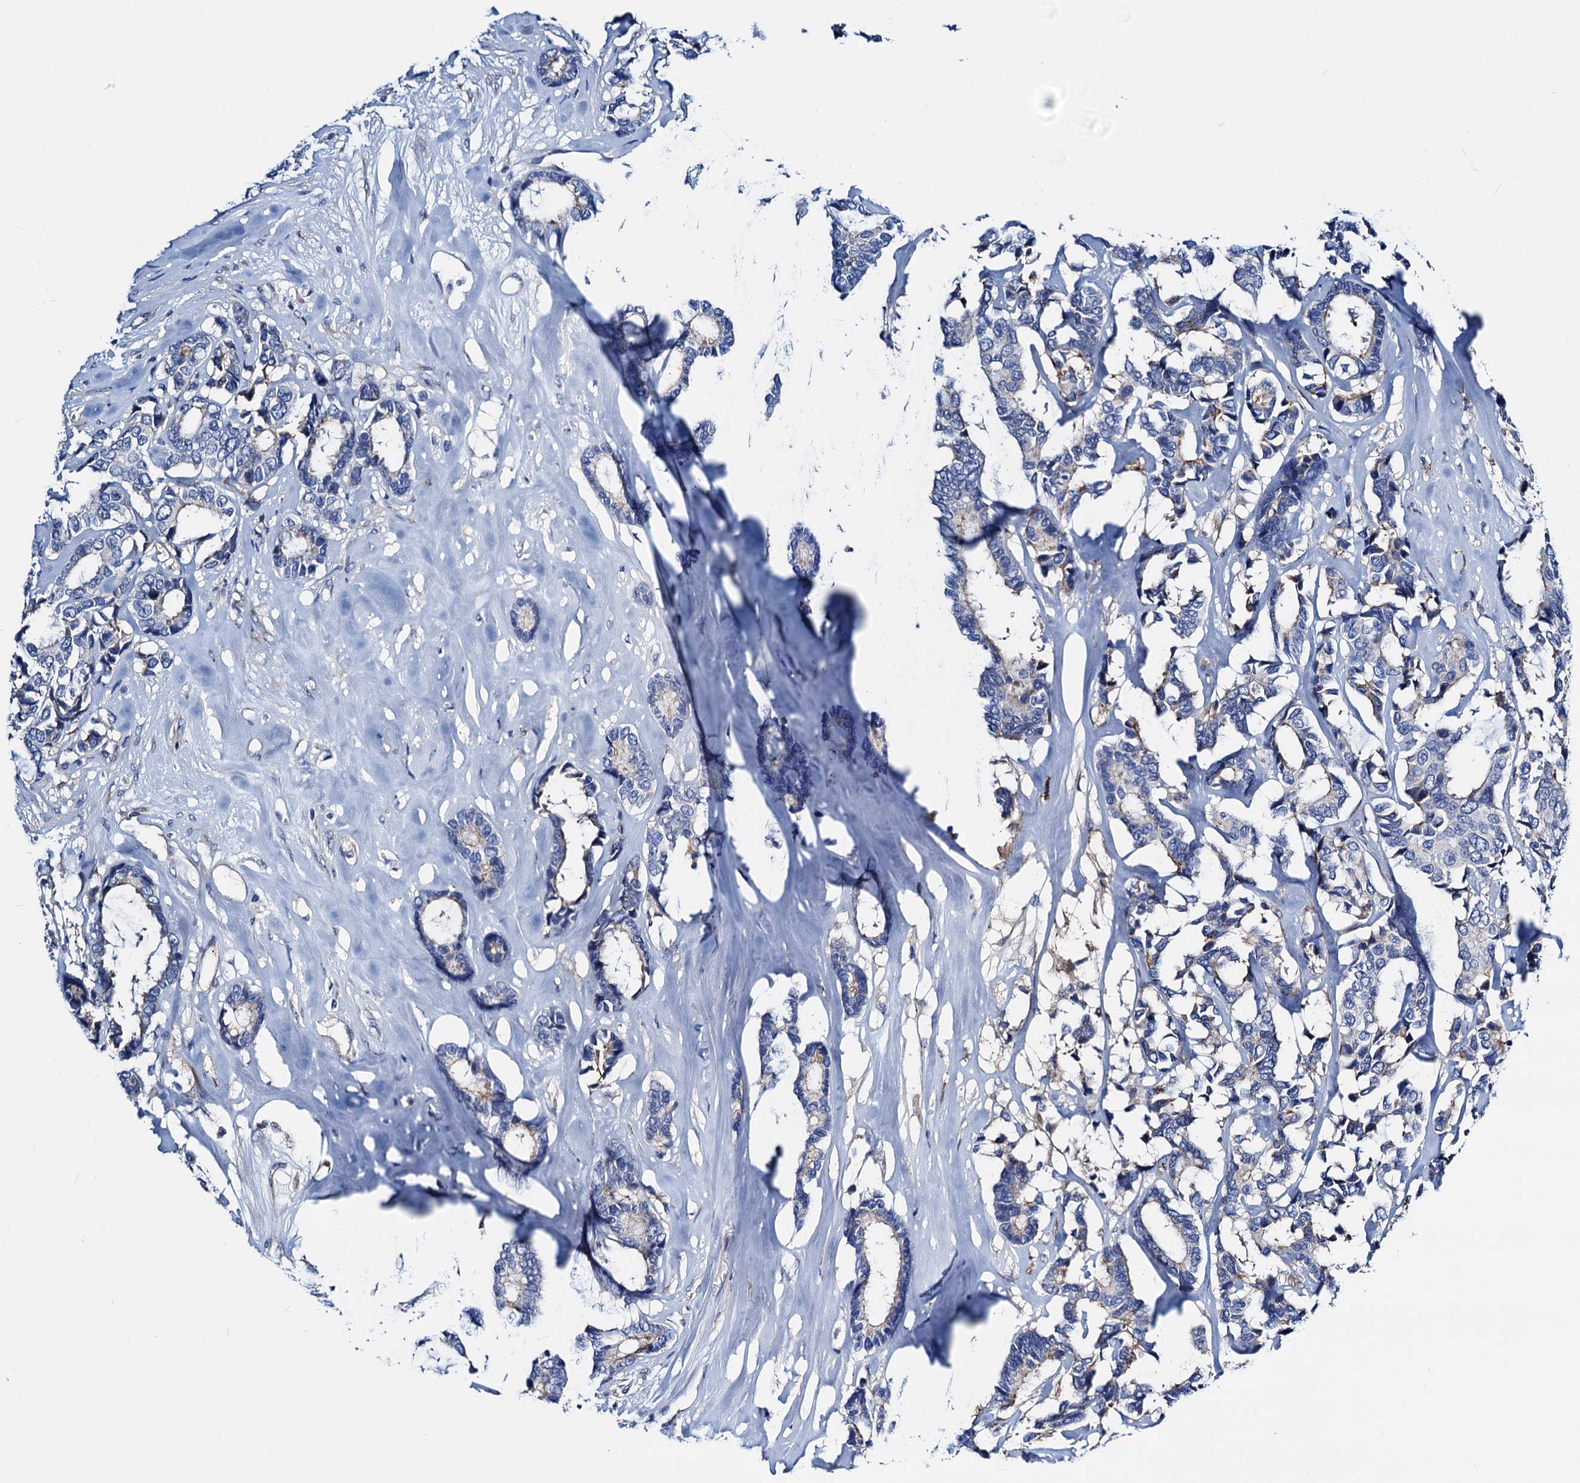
{"staining": {"intensity": "negative", "quantity": "none", "location": "none"}, "tissue": "breast cancer", "cell_type": "Tumor cells", "image_type": "cancer", "snomed": [{"axis": "morphology", "description": "Duct carcinoma"}, {"axis": "topography", "description": "Breast"}], "caption": "The IHC histopathology image has no significant expression in tumor cells of breast cancer tissue.", "gene": "GCOM1", "patient": {"sex": "female", "age": 87}}